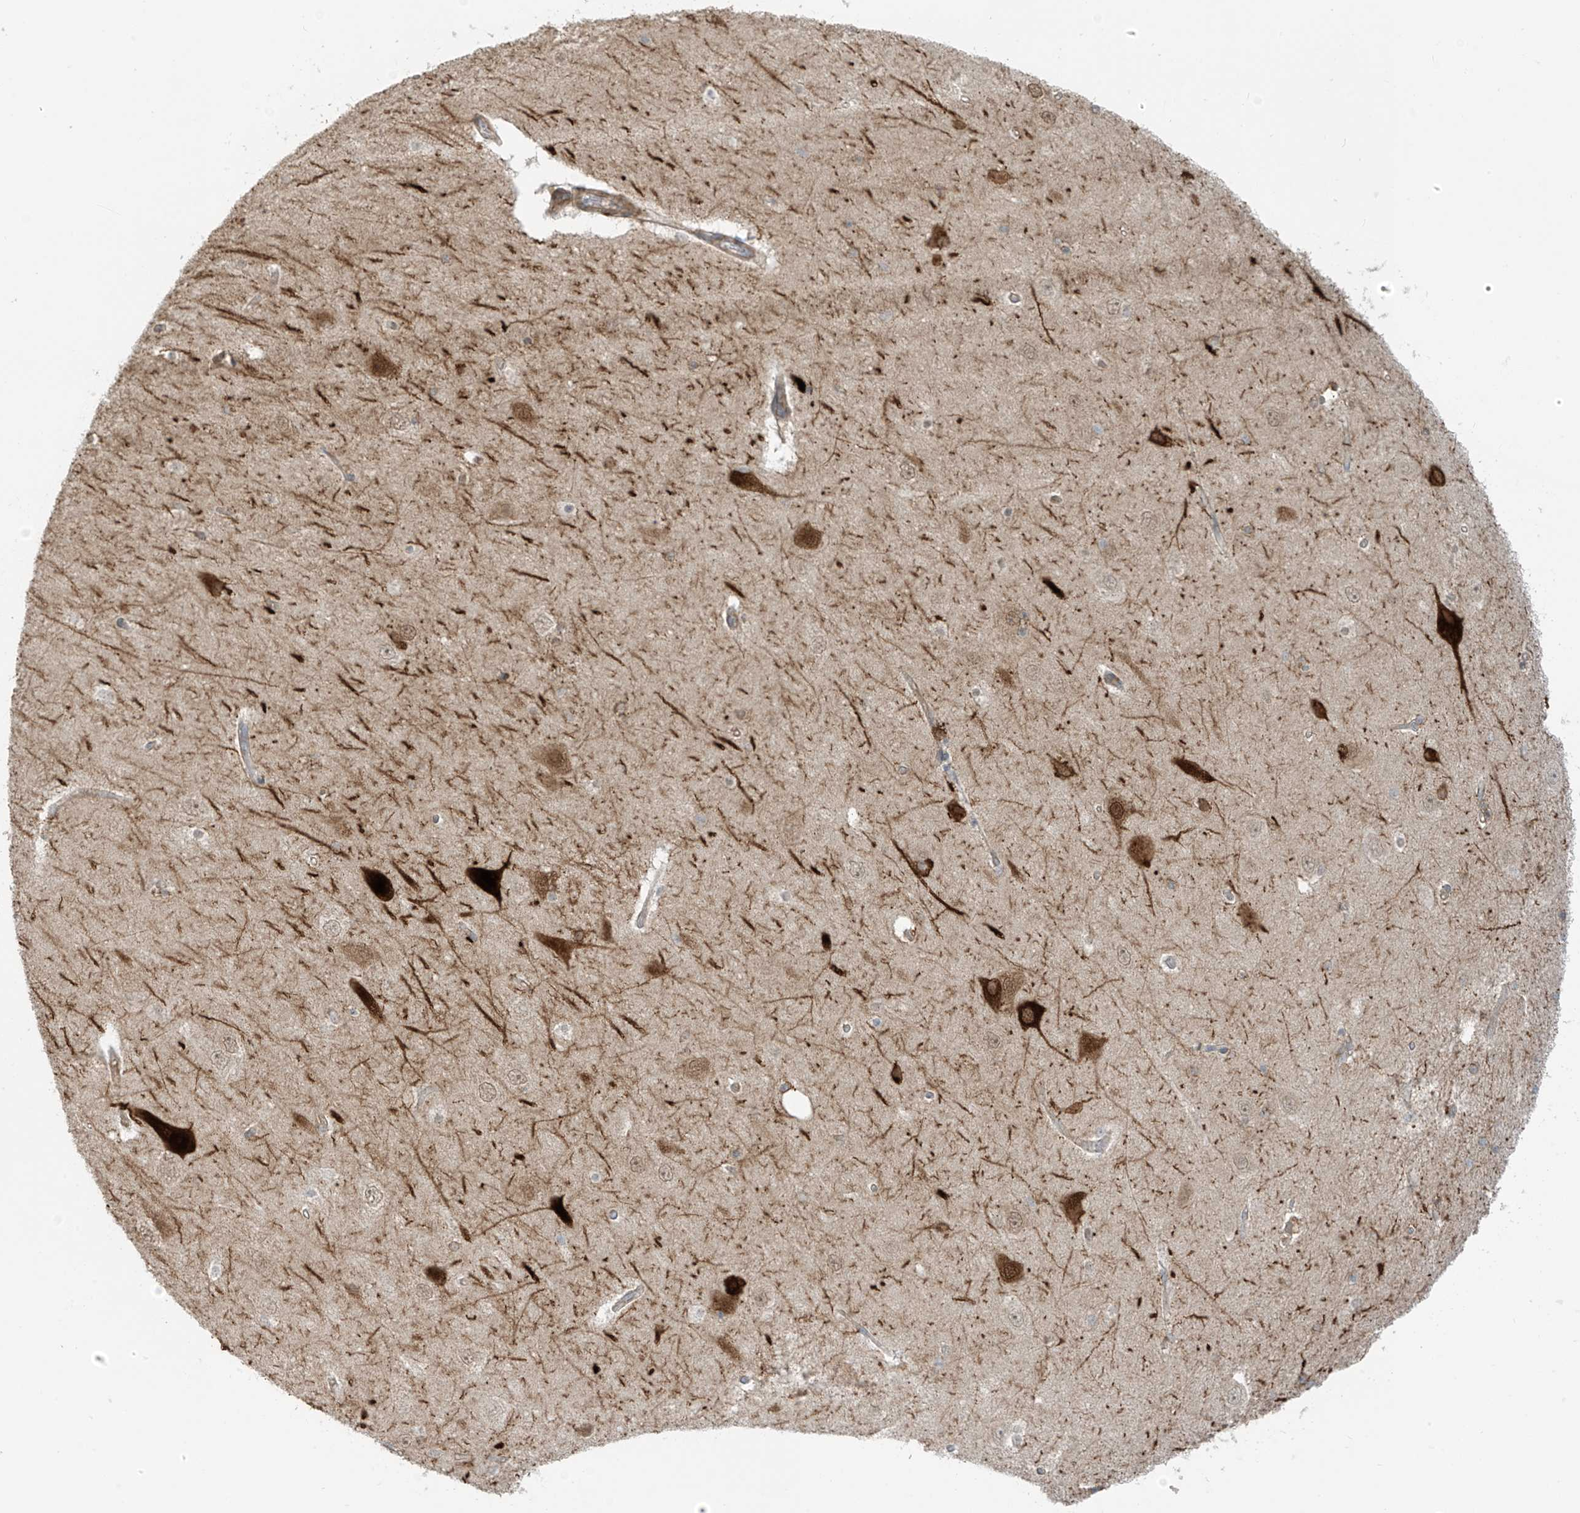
{"staining": {"intensity": "negative", "quantity": "none", "location": "none"}, "tissue": "hippocampus", "cell_type": "Glial cells", "image_type": "normal", "snomed": [{"axis": "morphology", "description": "Normal tissue, NOS"}, {"axis": "topography", "description": "Hippocampus"}], "caption": "Immunohistochemistry micrograph of benign hippocampus: human hippocampus stained with DAB (3,3'-diaminobenzidine) exhibits no significant protein positivity in glial cells.", "gene": "HS6ST2", "patient": {"sex": "female", "age": 54}}